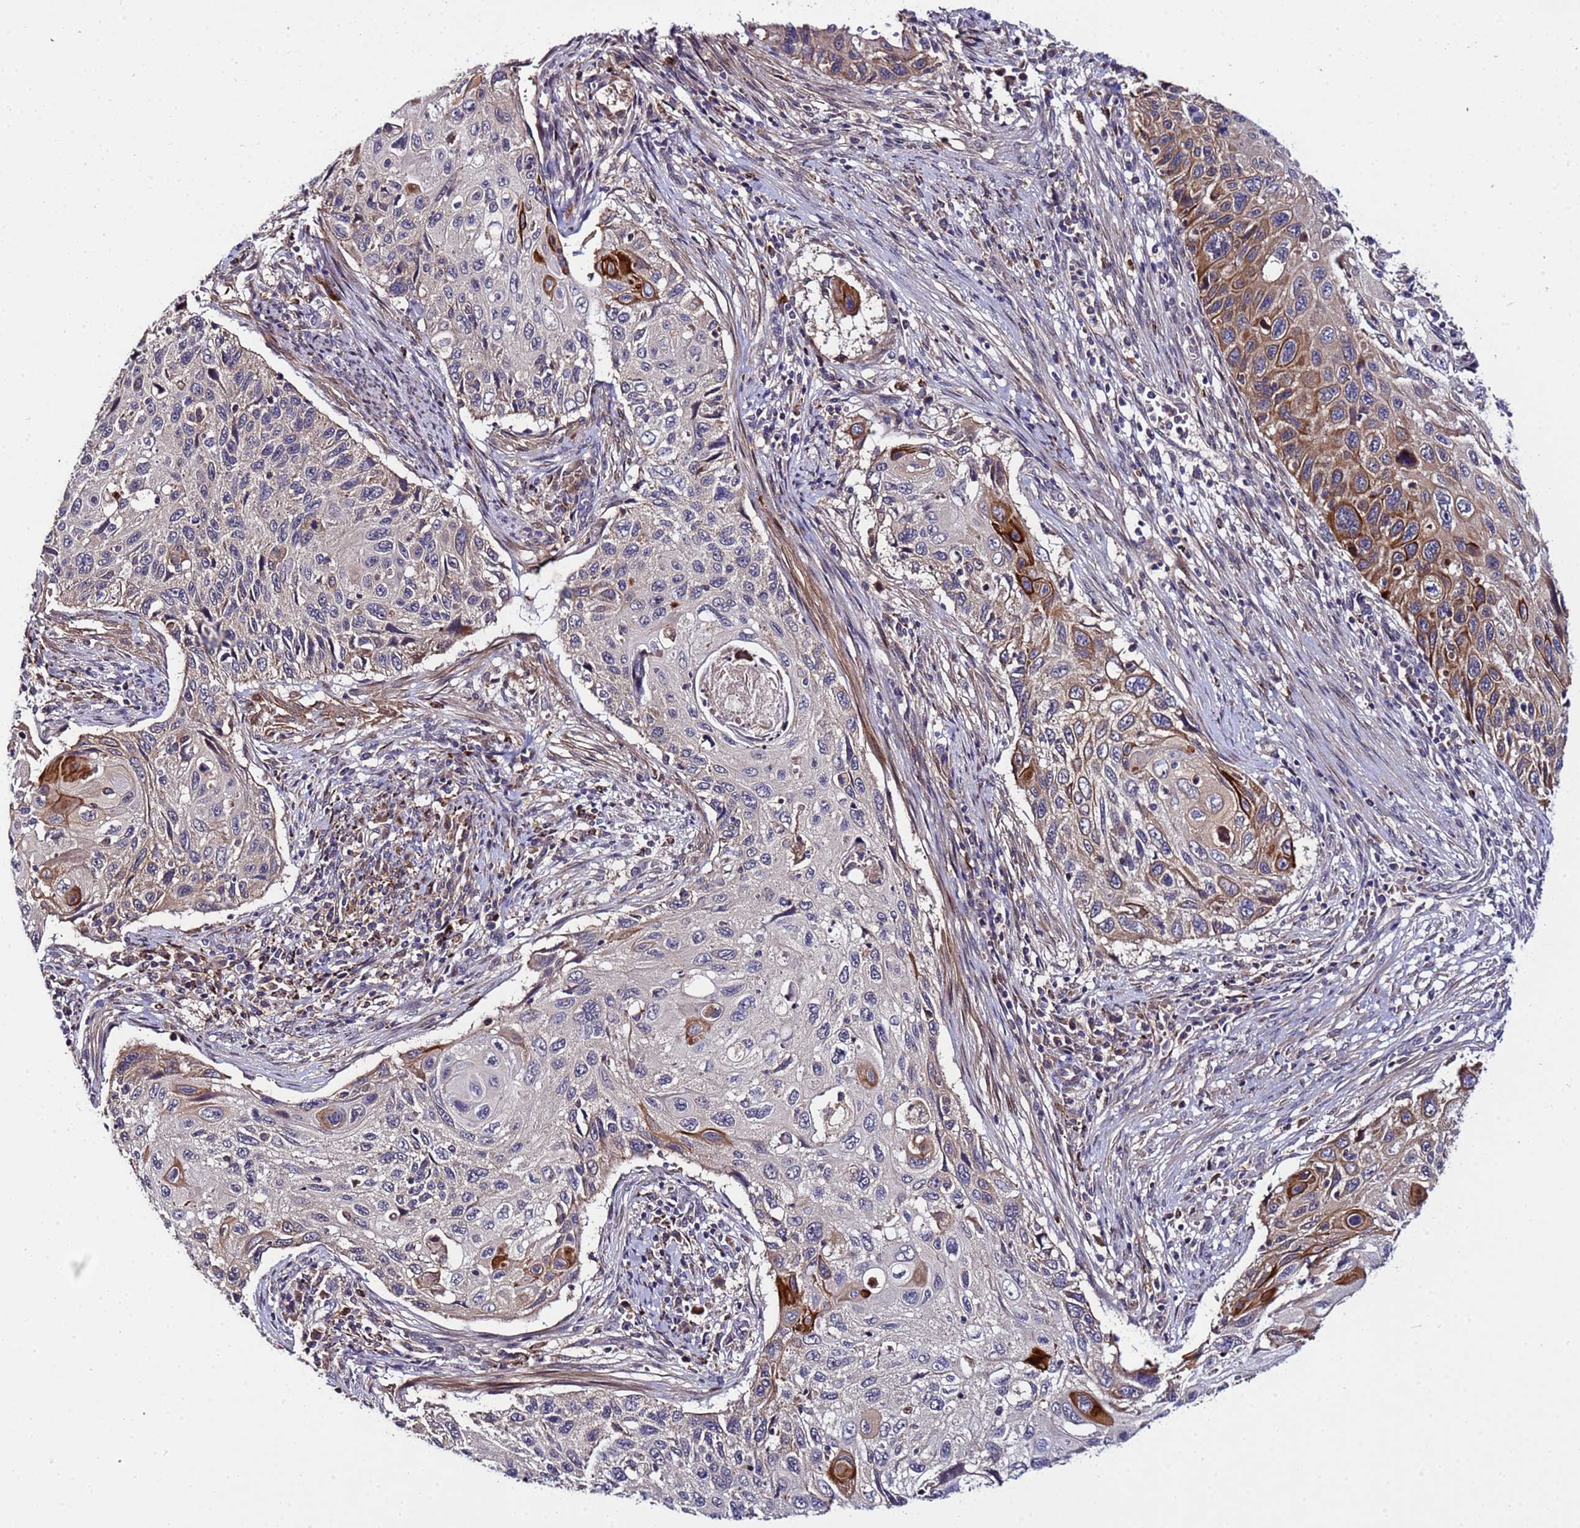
{"staining": {"intensity": "moderate", "quantity": "<25%", "location": "cytoplasmic/membranous"}, "tissue": "cervical cancer", "cell_type": "Tumor cells", "image_type": "cancer", "snomed": [{"axis": "morphology", "description": "Squamous cell carcinoma, NOS"}, {"axis": "topography", "description": "Cervix"}], "caption": "Squamous cell carcinoma (cervical) stained with a brown dye demonstrates moderate cytoplasmic/membranous positive expression in about <25% of tumor cells.", "gene": "PLXDC2", "patient": {"sex": "female", "age": 70}}